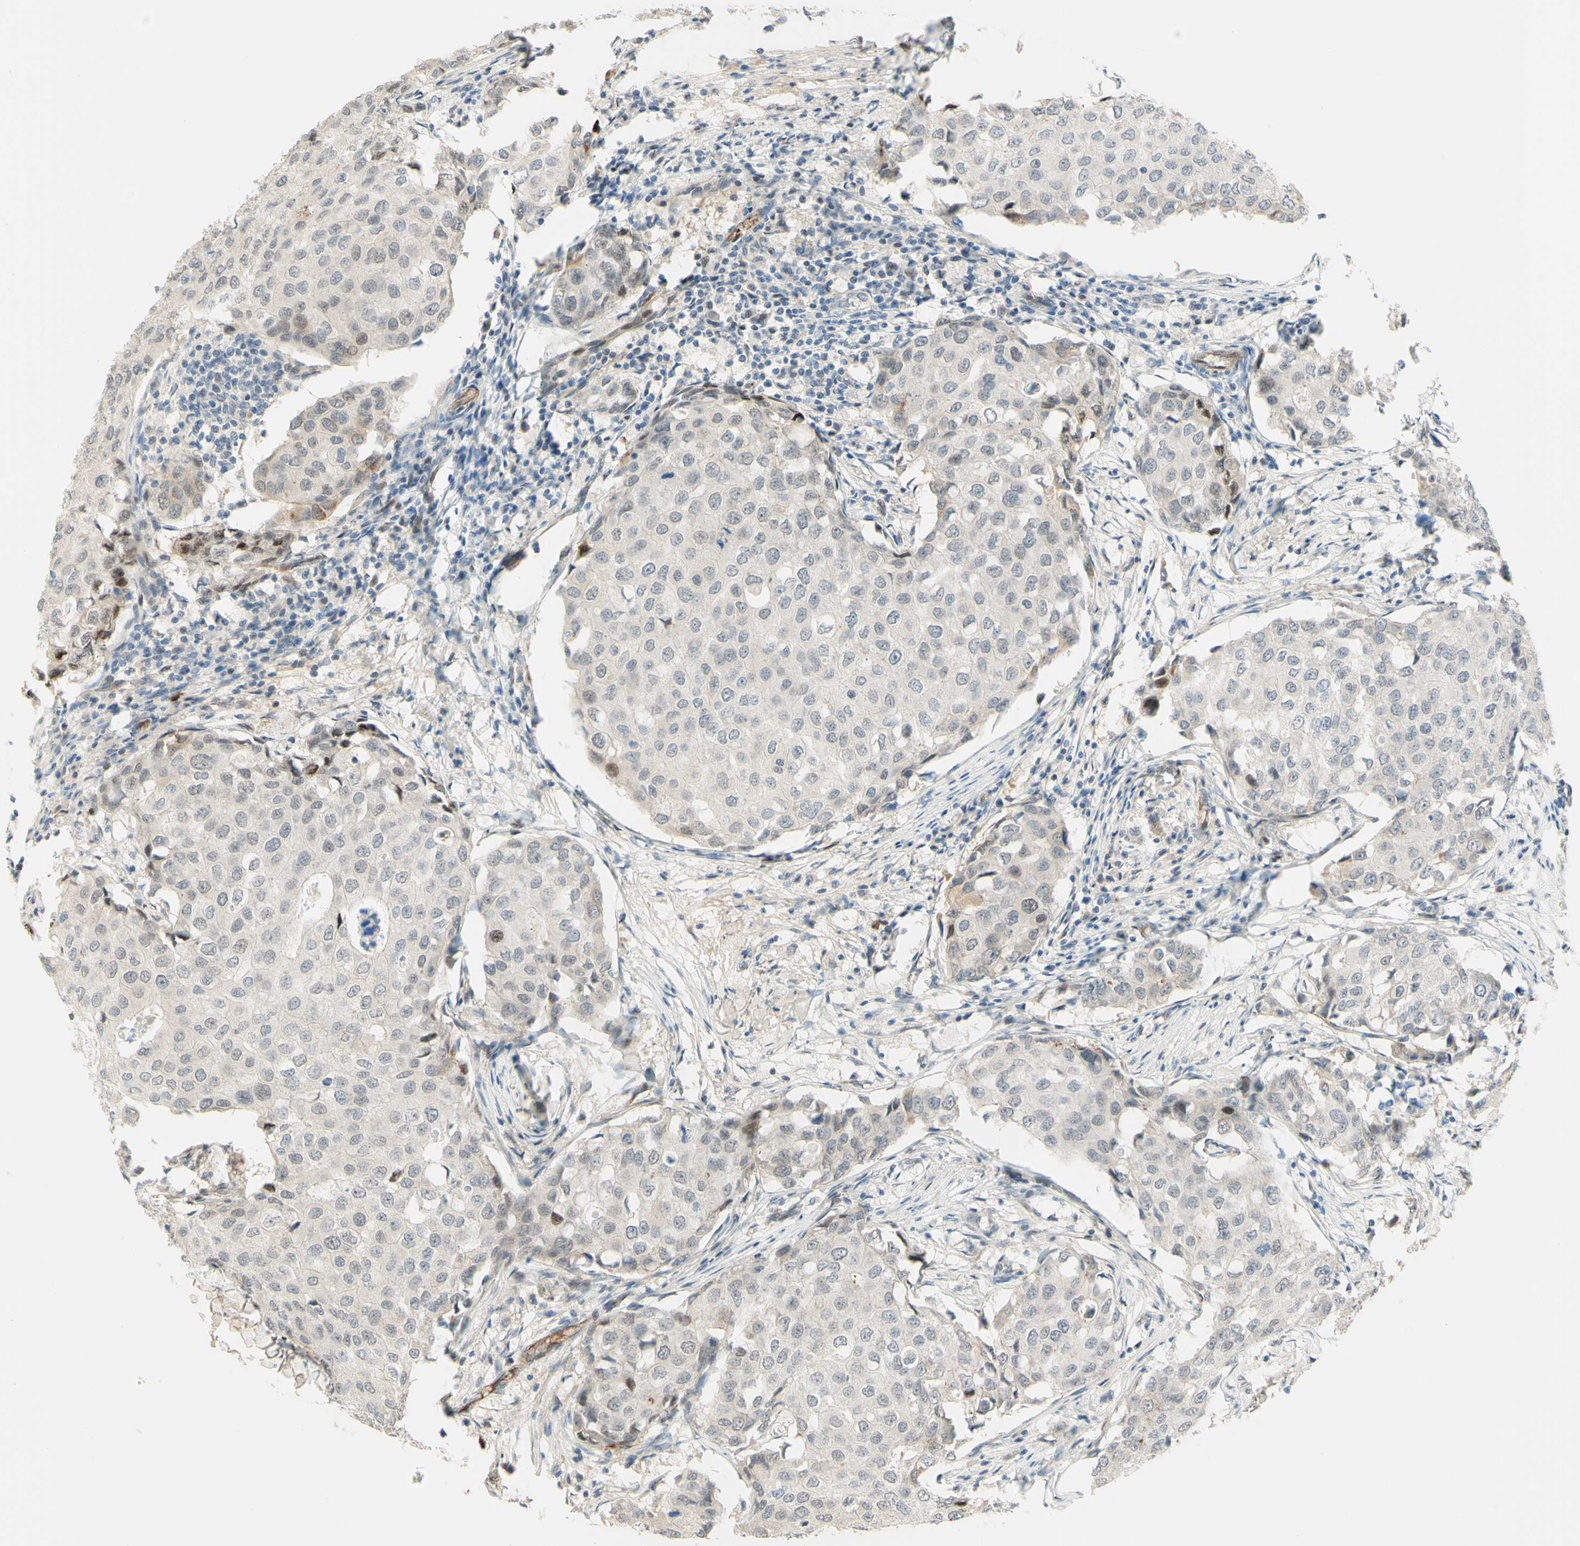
{"staining": {"intensity": "negative", "quantity": "none", "location": "none"}, "tissue": "breast cancer", "cell_type": "Tumor cells", "image_type": "cancer", "snomed": [{"axis": "morphology", "description": "Duct carcinoma"}, {"axis": "topography", "description": "Breast"}], "caption": "High magnification brightfield microscopy of breast cancer stained with DAB (3,3'-diaminobenzidine) (brown) and counterstained with hematoxylin (blue): tumor cells show no significant positivity.", "gene": "ANGPT2", "patient": {"sex": "female", "age": 27}}